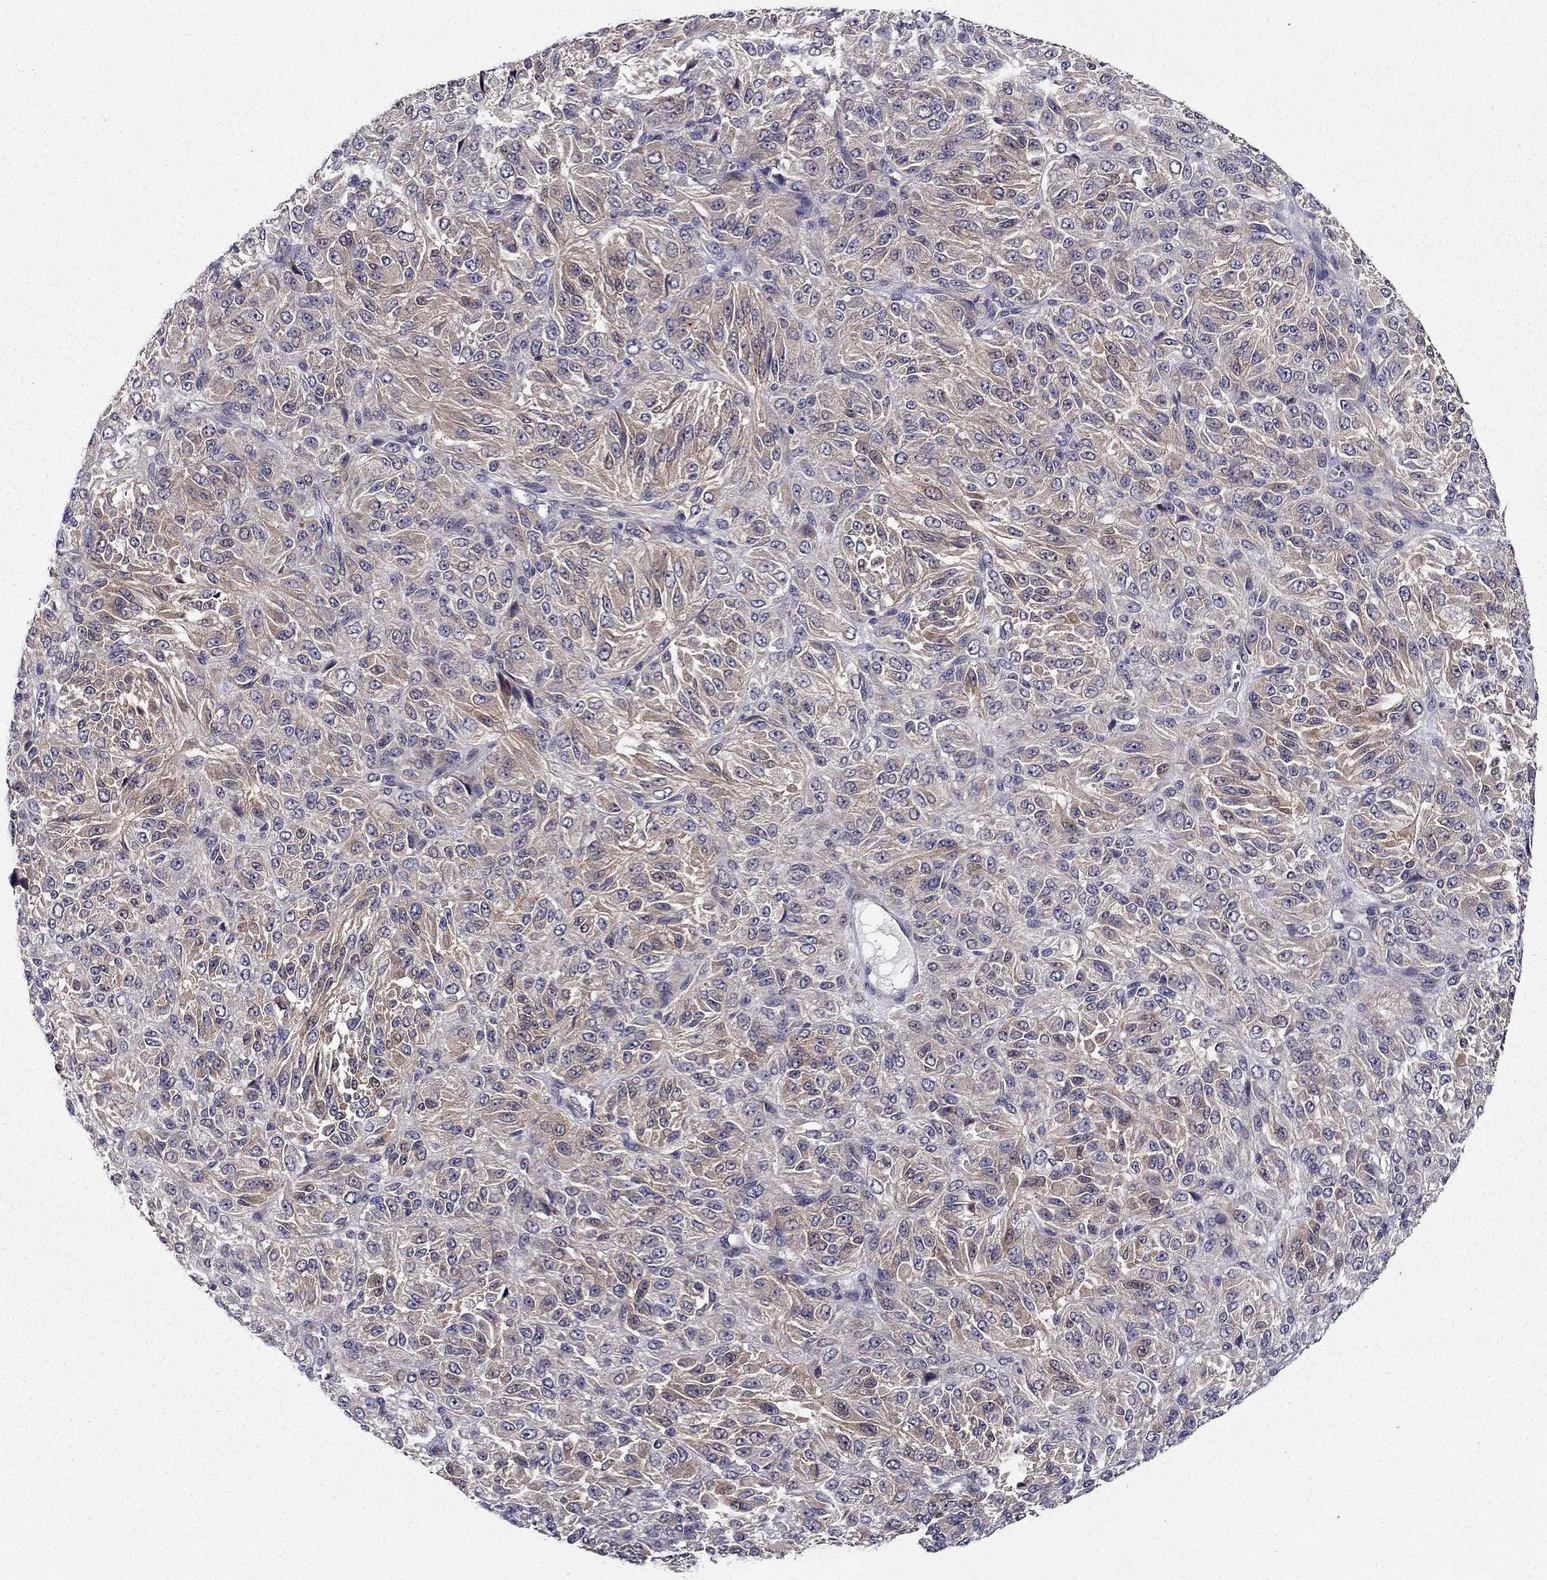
{"staining": {"intensity": "weak", "quantity": "25%-75%", "location": "cytoplasmic/membranous"}, "tissue": "melanoma", "cell_type": "Tumor cells", "image_type": "cancer", "snomed": [{"axis": "morphology", "description": "Malignant melanoma, Metastatic site"}, {"axis": "topography", "description": "Brain"}], "caption": "Protein staining displays weak cytoplasmic/membranous staining in about 25%-75% of tumor cells in melanoma. Using DAB (brown) and hematoxylin (blue) stains, captured at high magnification using brightfield microscopy.", "gene": "ARHGEF28", "patient": {"sex": "female", "age": 56}}